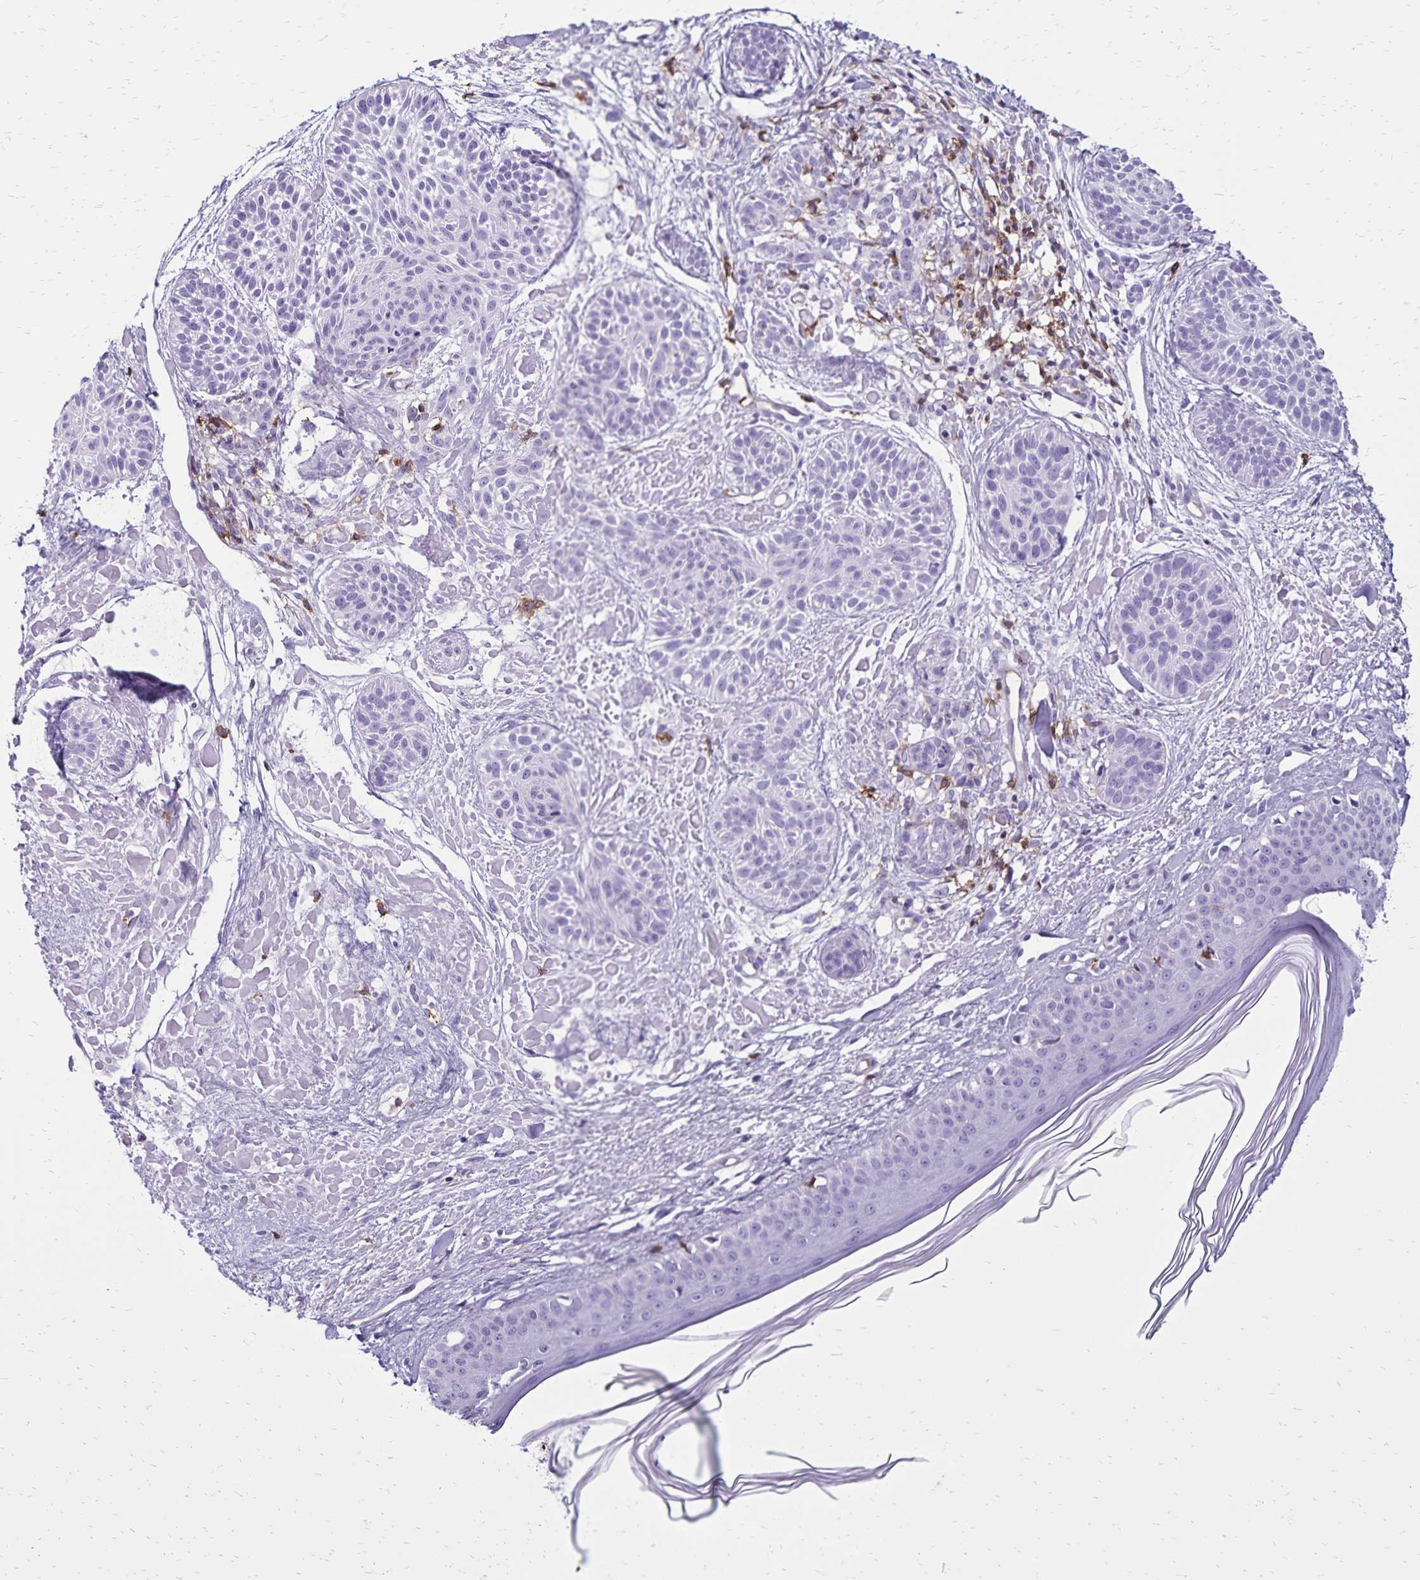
{"staining": {"intensity": "negative", "quantity": "none", "location": "none"}, "tissue": "skin cancer", "cell_type": "Tumor cells", "image_type": "cancer", "snomed": [{"axis": "morphology", "description": "Basal cell carcinoma"}, {"axis": "topography", "description": "Skin"}], "caption": "This is a histopathology image of immunohistochemistry (IHC) staining of basal cell carcinoma (skin), which shows no staining in tumor cells. (DAB (3,3'-diaminobenzidine) immunohistochemistry (IHC) visualized using brightfield microscopy, high magnification).", "gene": "CD27", "patient": {"sex": "female", "age": 78}}